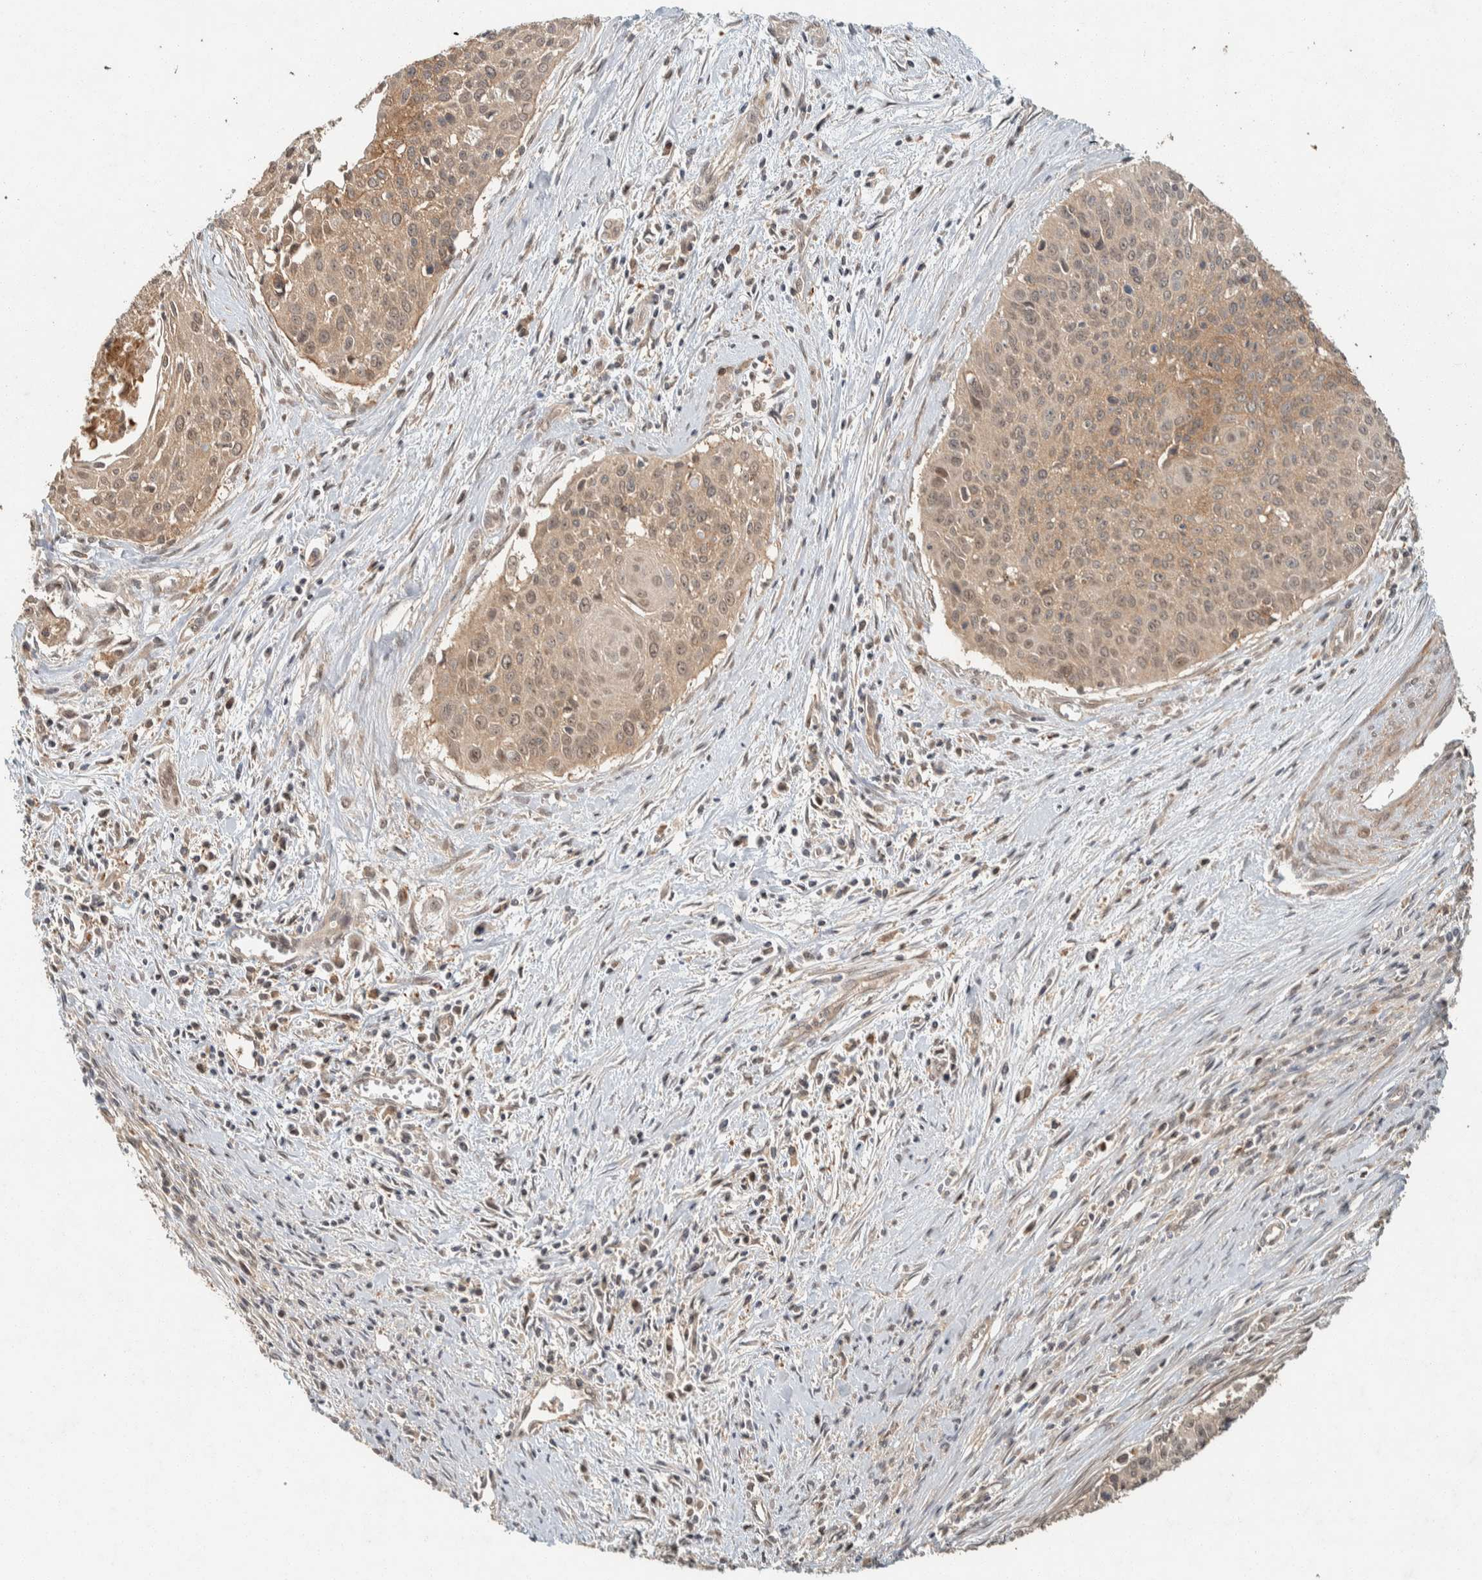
{"staining": {"intensity": "weak", "quantity": ">75%", "location": "cytoplasmic/membranous,nuclear"}, "tissue": "cervical cancer", "cell_type": "Tumor cells", "image_type": "cancer", "snomed": [{"axis": "morphology", "description": "Squamous cell carcinoma, NOS"}, {"axis": "topography", "description": "Cervix"}], "caption": "A micrograph of human squamous cell carcinoma (cervical) stained for a protein shows weak cytoplasmic/membranous and nuclear brown staining in tumor cells. The staining was performed using DAB (3,3'-diaminobenzidine) to visualize the protein expression in brown, while the nuclei were stained in blue with hematoxylin (Magnification: 20x).", "gene": "ZNF567", "patient": {"sex": "female", "age": 55}}